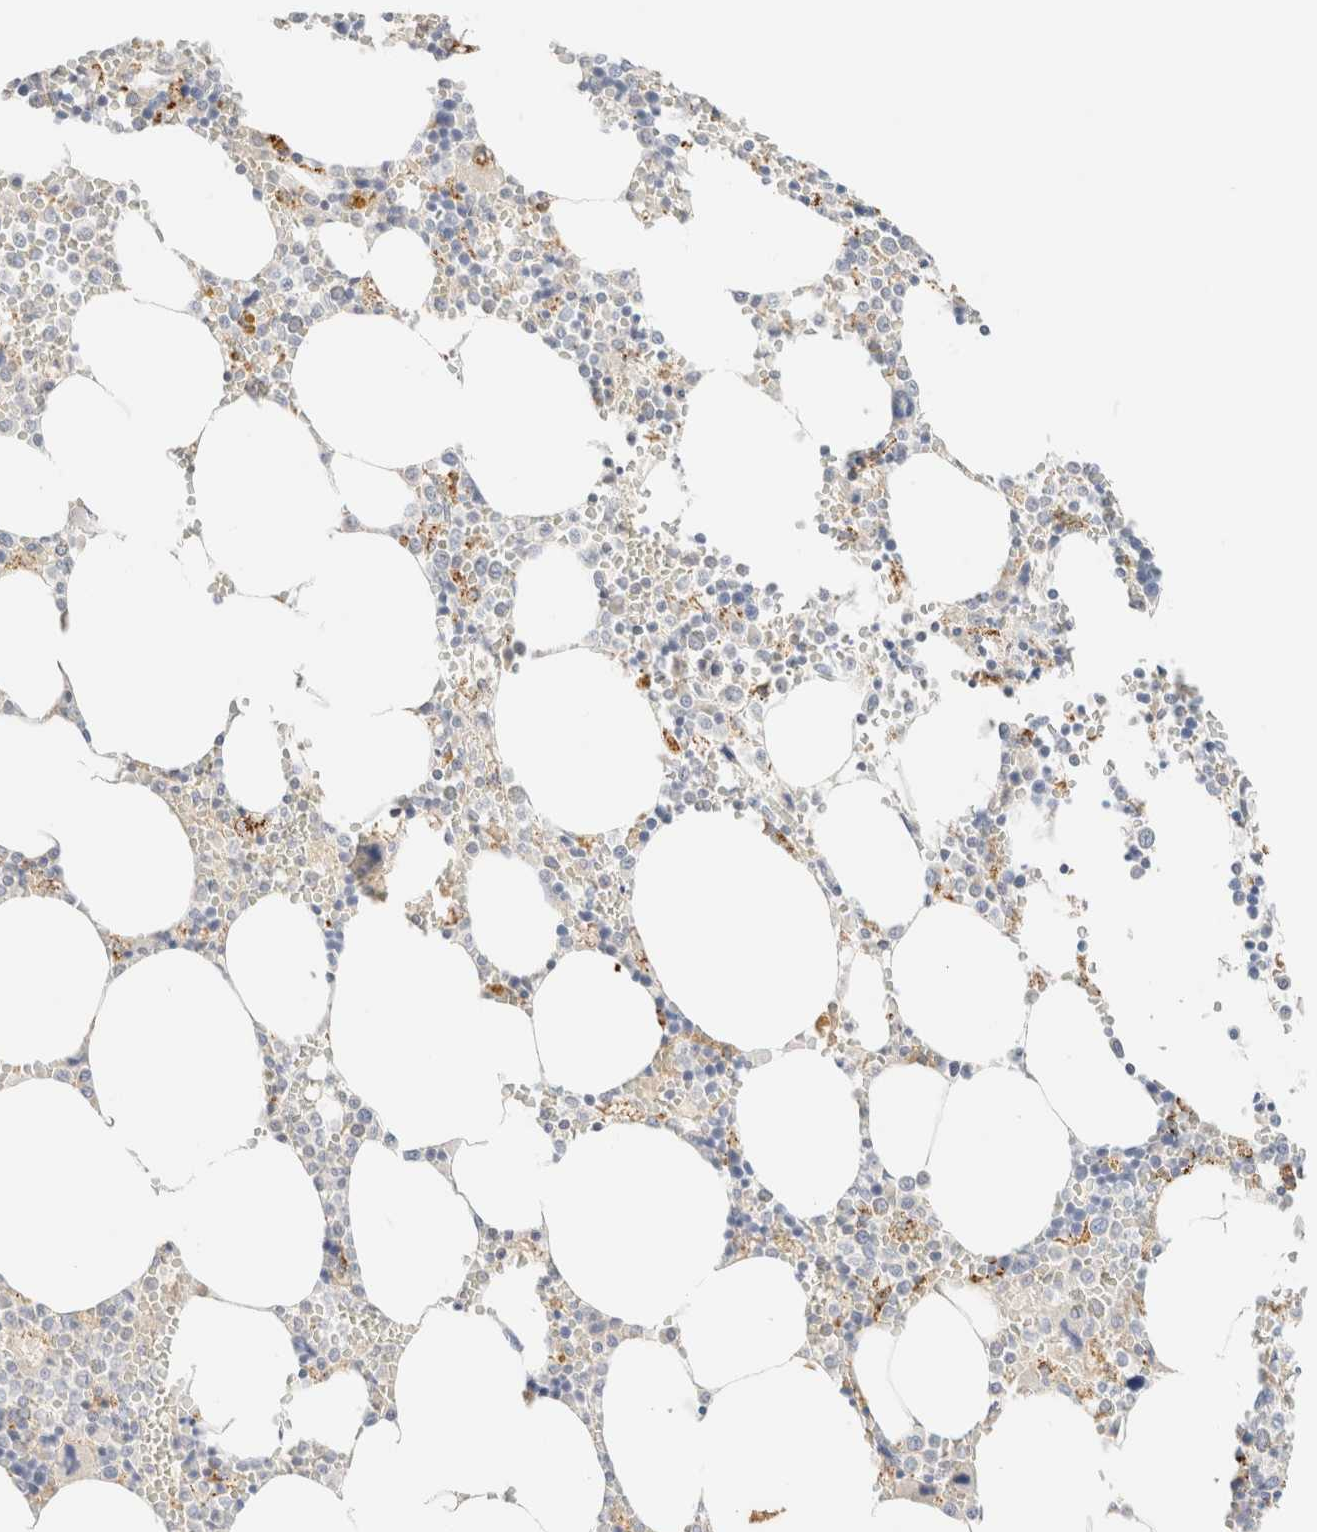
{"staining": {"intensity": "negative", "quantity": "none", "location": "none"}, "tissue": "bone marrow", "cell_type": "Hematopoietic cells", "image_type": "normal", "snomed": [{"axis": "morphology", "description": "Normal tissue, NOS"}, {"axis": "topography", "description": "Bone marrow"}], "caption": "The photomicrograph demonstrates no significant staining in hematopoietic cells of bone marrow.", "gene": "SARM1", "patient": {"sex": "male", "age": 70}}